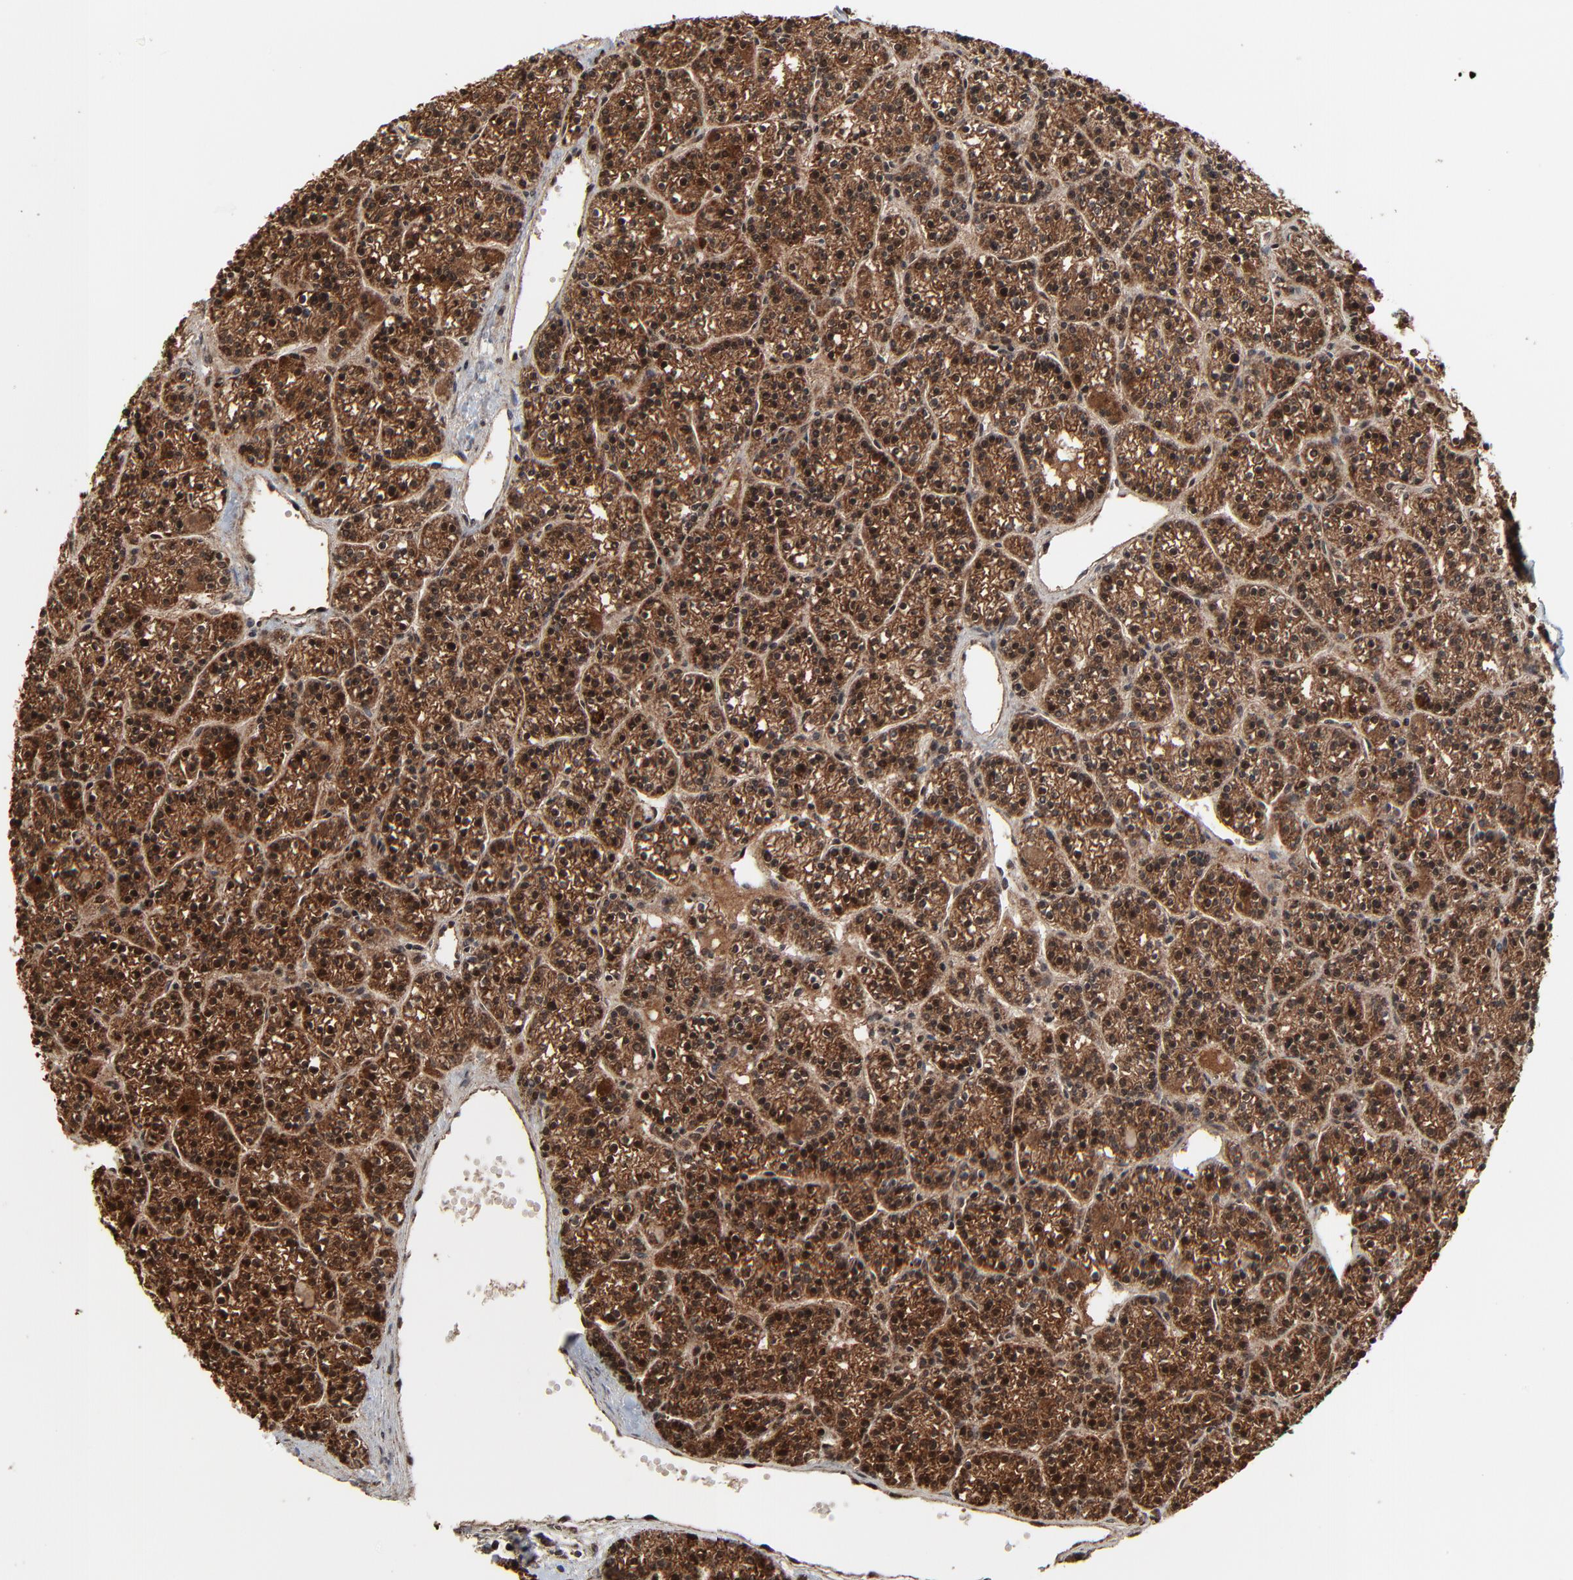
{"staining": {"intensity": "strong", "quantity": ">75%", "location": "cytoplasmic/membranous,nuclear"}, "tissue": "parathyroid gland", "cell_type": "Glandular cells", "image_type": "normal", "snomed": [{"axis": "morphology", "description": "Normal tissue, NOS"}, {"axis": "topography", "description": "Parathyroid gland"}], "caption": "Parathyroid gland stained with immunohistochemistry shows strong cytoplasmic/membranous,nuclear expression in approximately >75% of glandular cells. (DAB (3,3'-diaminobenzidine) IHC, brown staining for protein, blue staining for nuclei).", "gene": "RHOJ", "patient": {"sex": "female", "age": 50}}